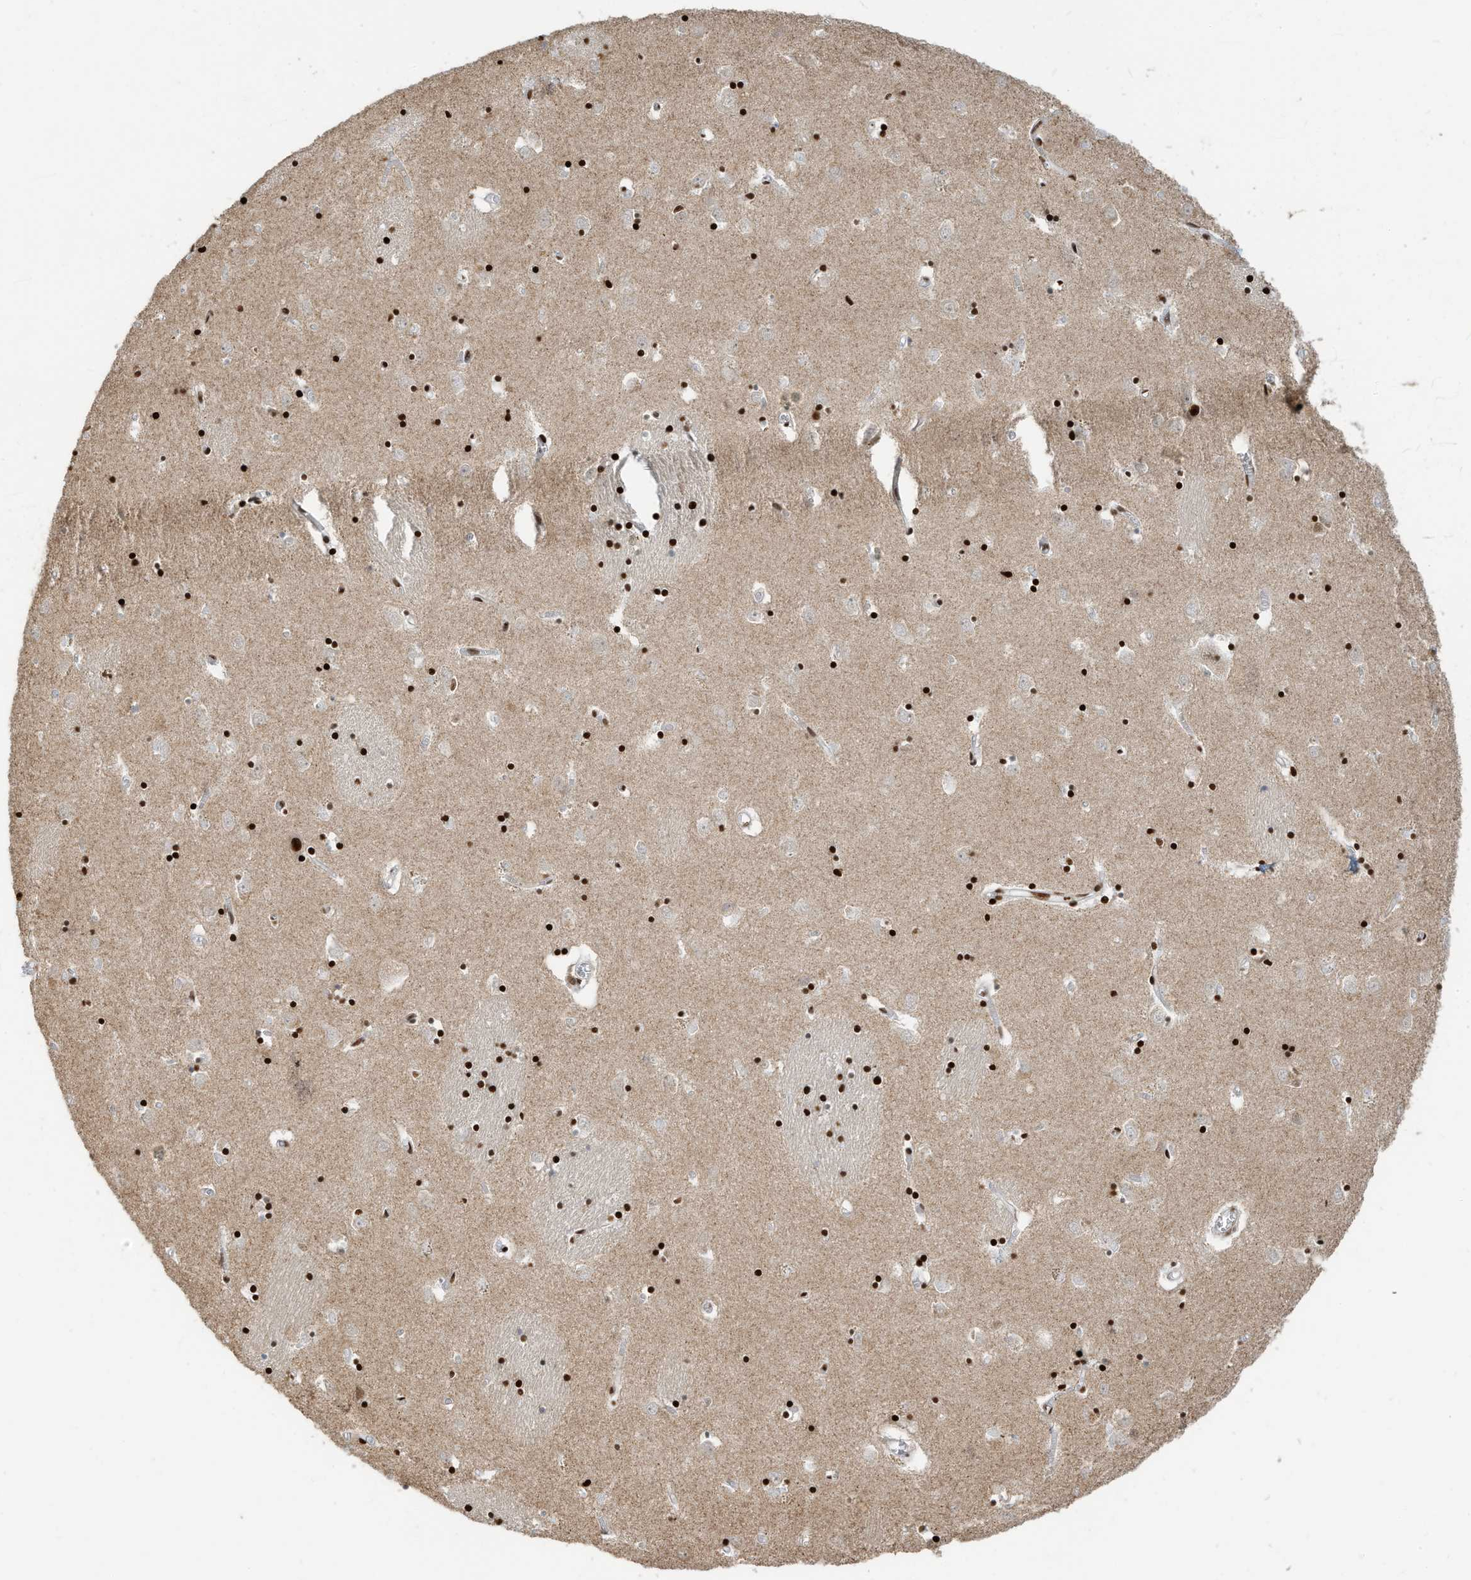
{"staining": {"intensity": "strong", "quantity": ">75%", "location": "nuclear"}, "tissue": "caudate", "cell_type": "Glial cells", "image_type": "normal", "snomed": [{"axis": "morphology", "description": "Normal tissue, NOS"}, {"axis": "topography", "description": "Lateral ventricle wall"}], "caption": "The micrograph shows immunohistochemical staining of benign caudate. There is strong nuclear staining is seen in approximately >75% of glial cells.", "gene": "SAMD15", "patient": {"sex": "male", "age": 70}}